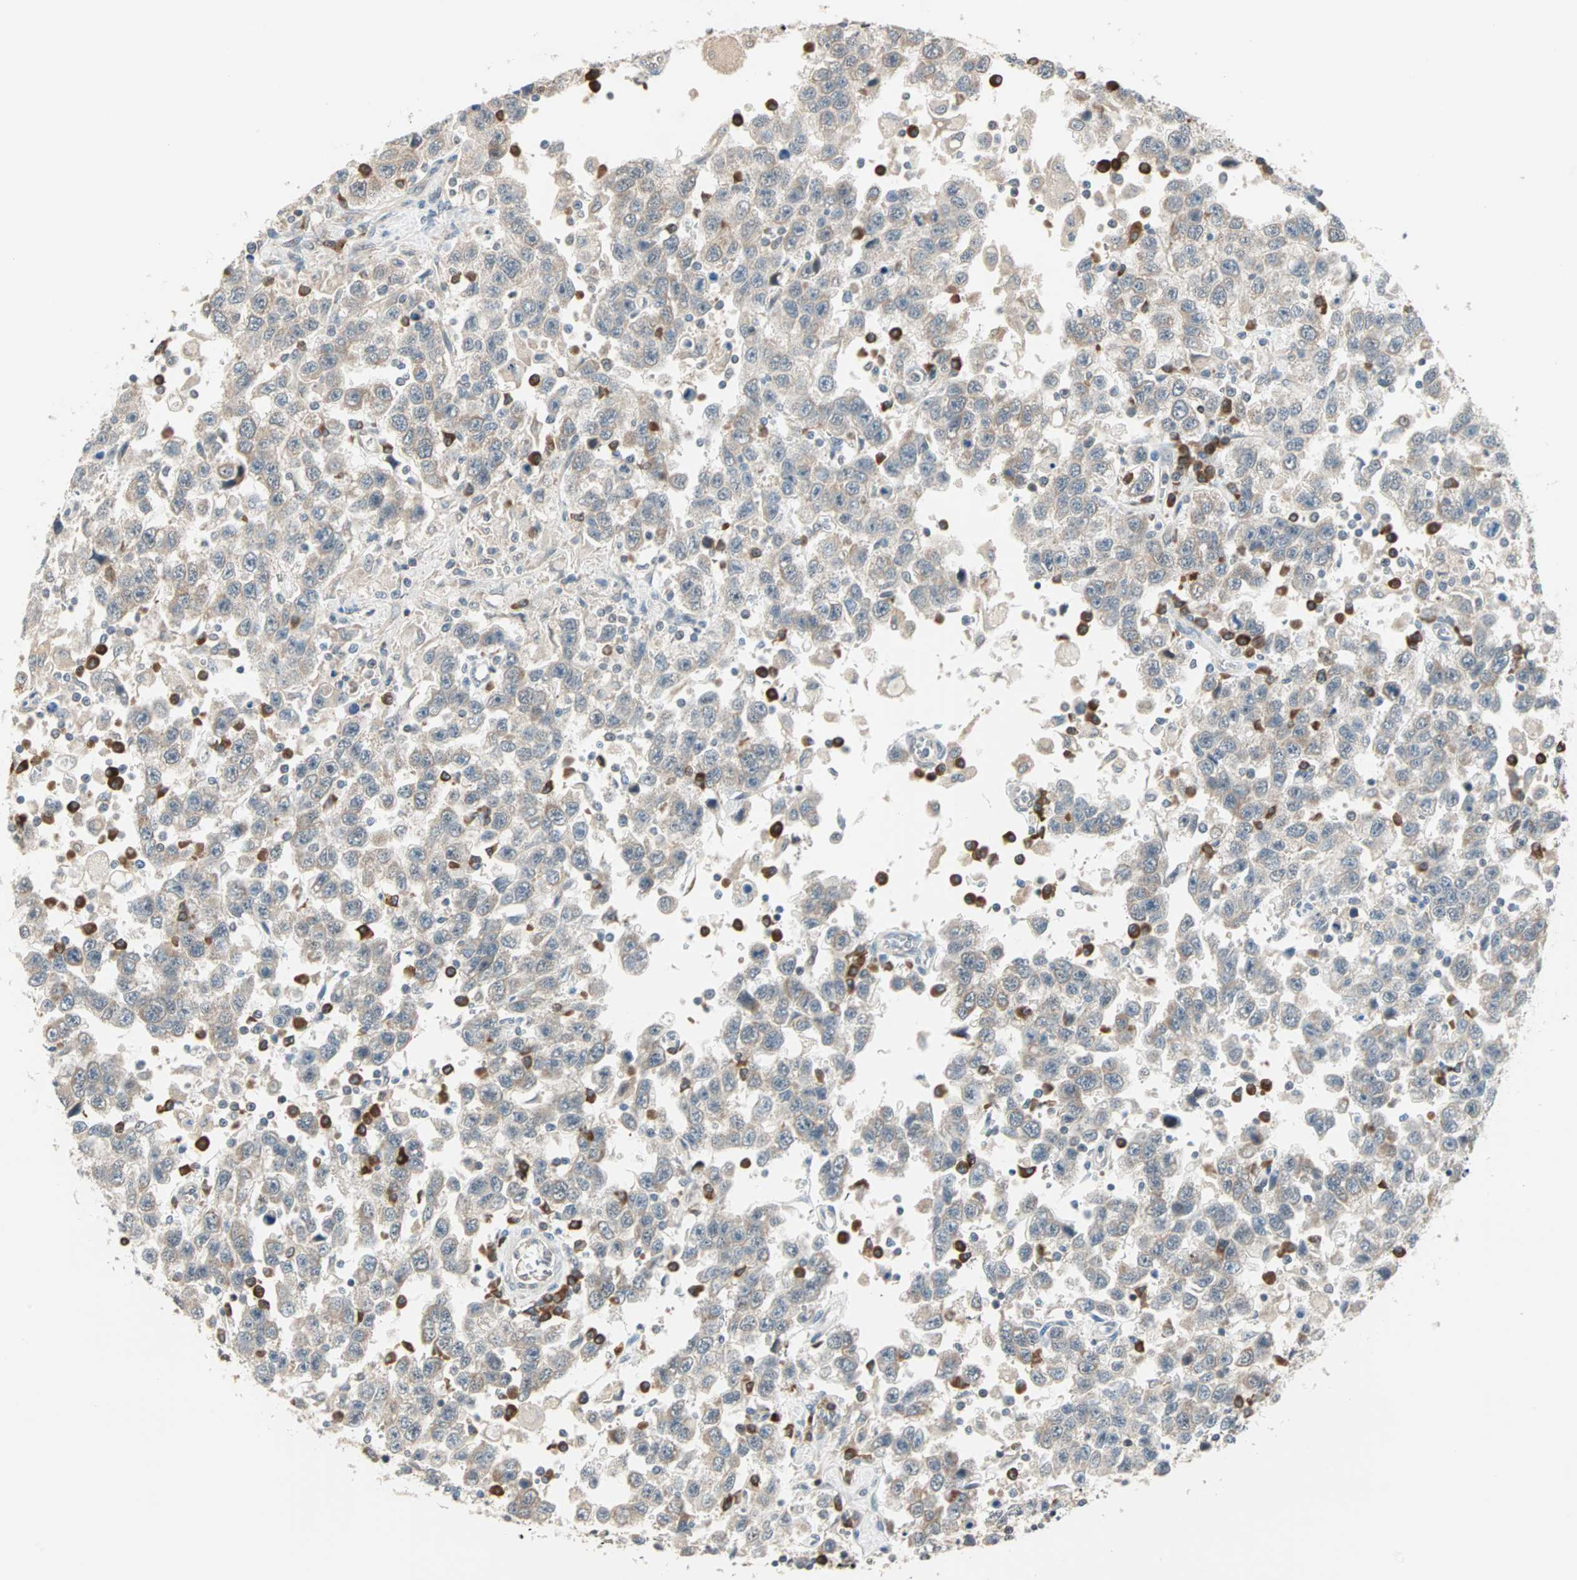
{"staining": {"intensity": "weak", "quantity": "25%-75%", "location": "cytoplasmic/membranous"}, "tissue": "testis cancer", "cell_type": "Tumor cells", "image_type": "cancer", "snomed": [{"axis": "morphology", "description": "Seminoma, NOS"}, {"axis": "topography", "description": "Testis"}], "caption": "Immunohistochemical staining of human testis seminoma displays low levels of weak cytoplasmic/membranous protein staining in approximately 25%-75% of tumor cells. (IHC, brightfield microscopy, high magnification).", "gene": "SAR1A", "patient": {"sex": "male", "age": 41}}